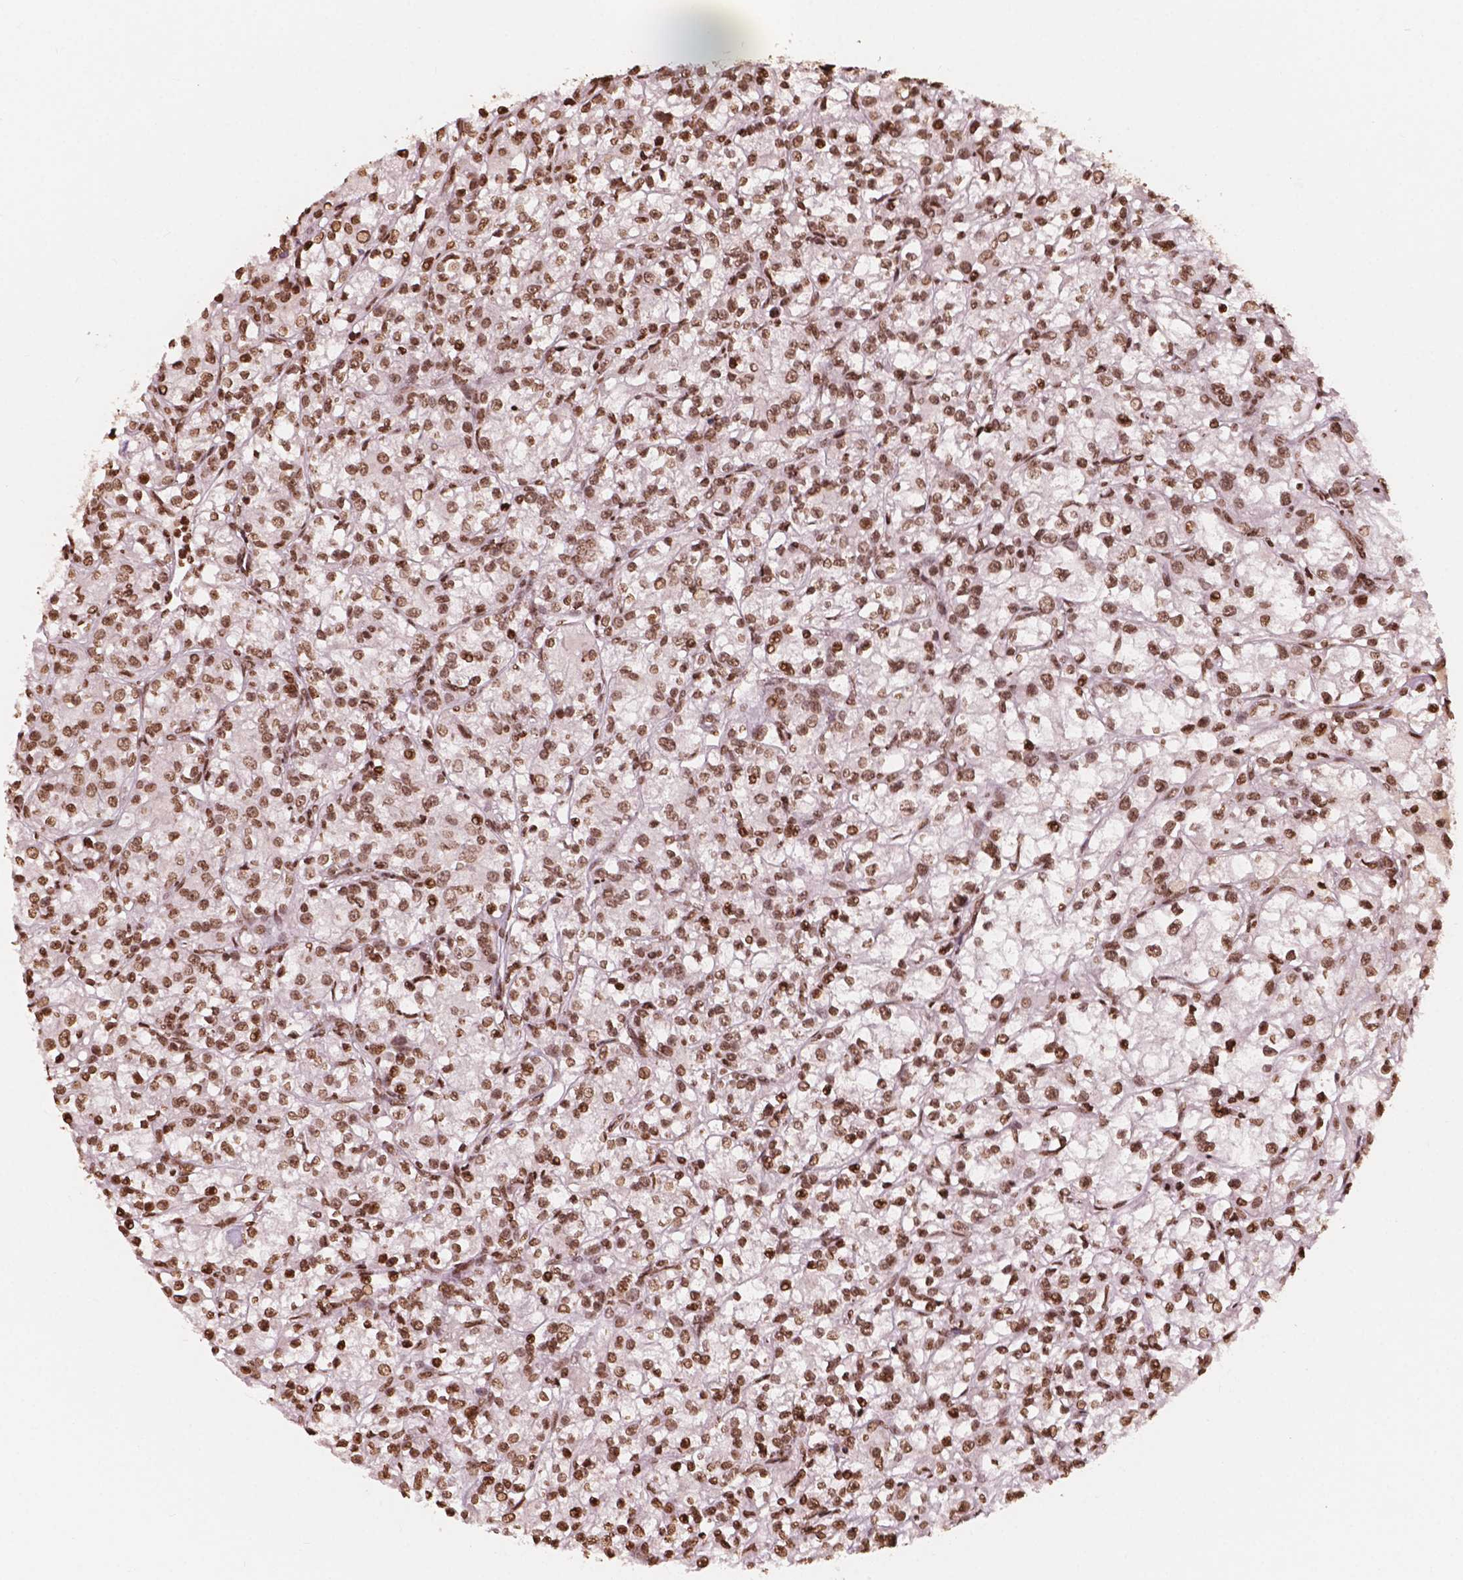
{"staining": {"intensity": "moderate", "quantity": ">75%", "location": "nuclear"}, "tissue": "renal cancer", "cell_type": "Tumor cells", "image_type": "cancer", "snomed": [{"axis": "morphology", "description": "Adenocarcinoma, NOS"}, {"axis": "topography", "description": "Kidney"}], "caption": "This is an image of IHC staining of renal cancer (adenocarcinoma), which shows moderate staining in the nuclear of tumor cells.", "gene": "H3C7", "patient": {"sex": "female", "age": 59}}